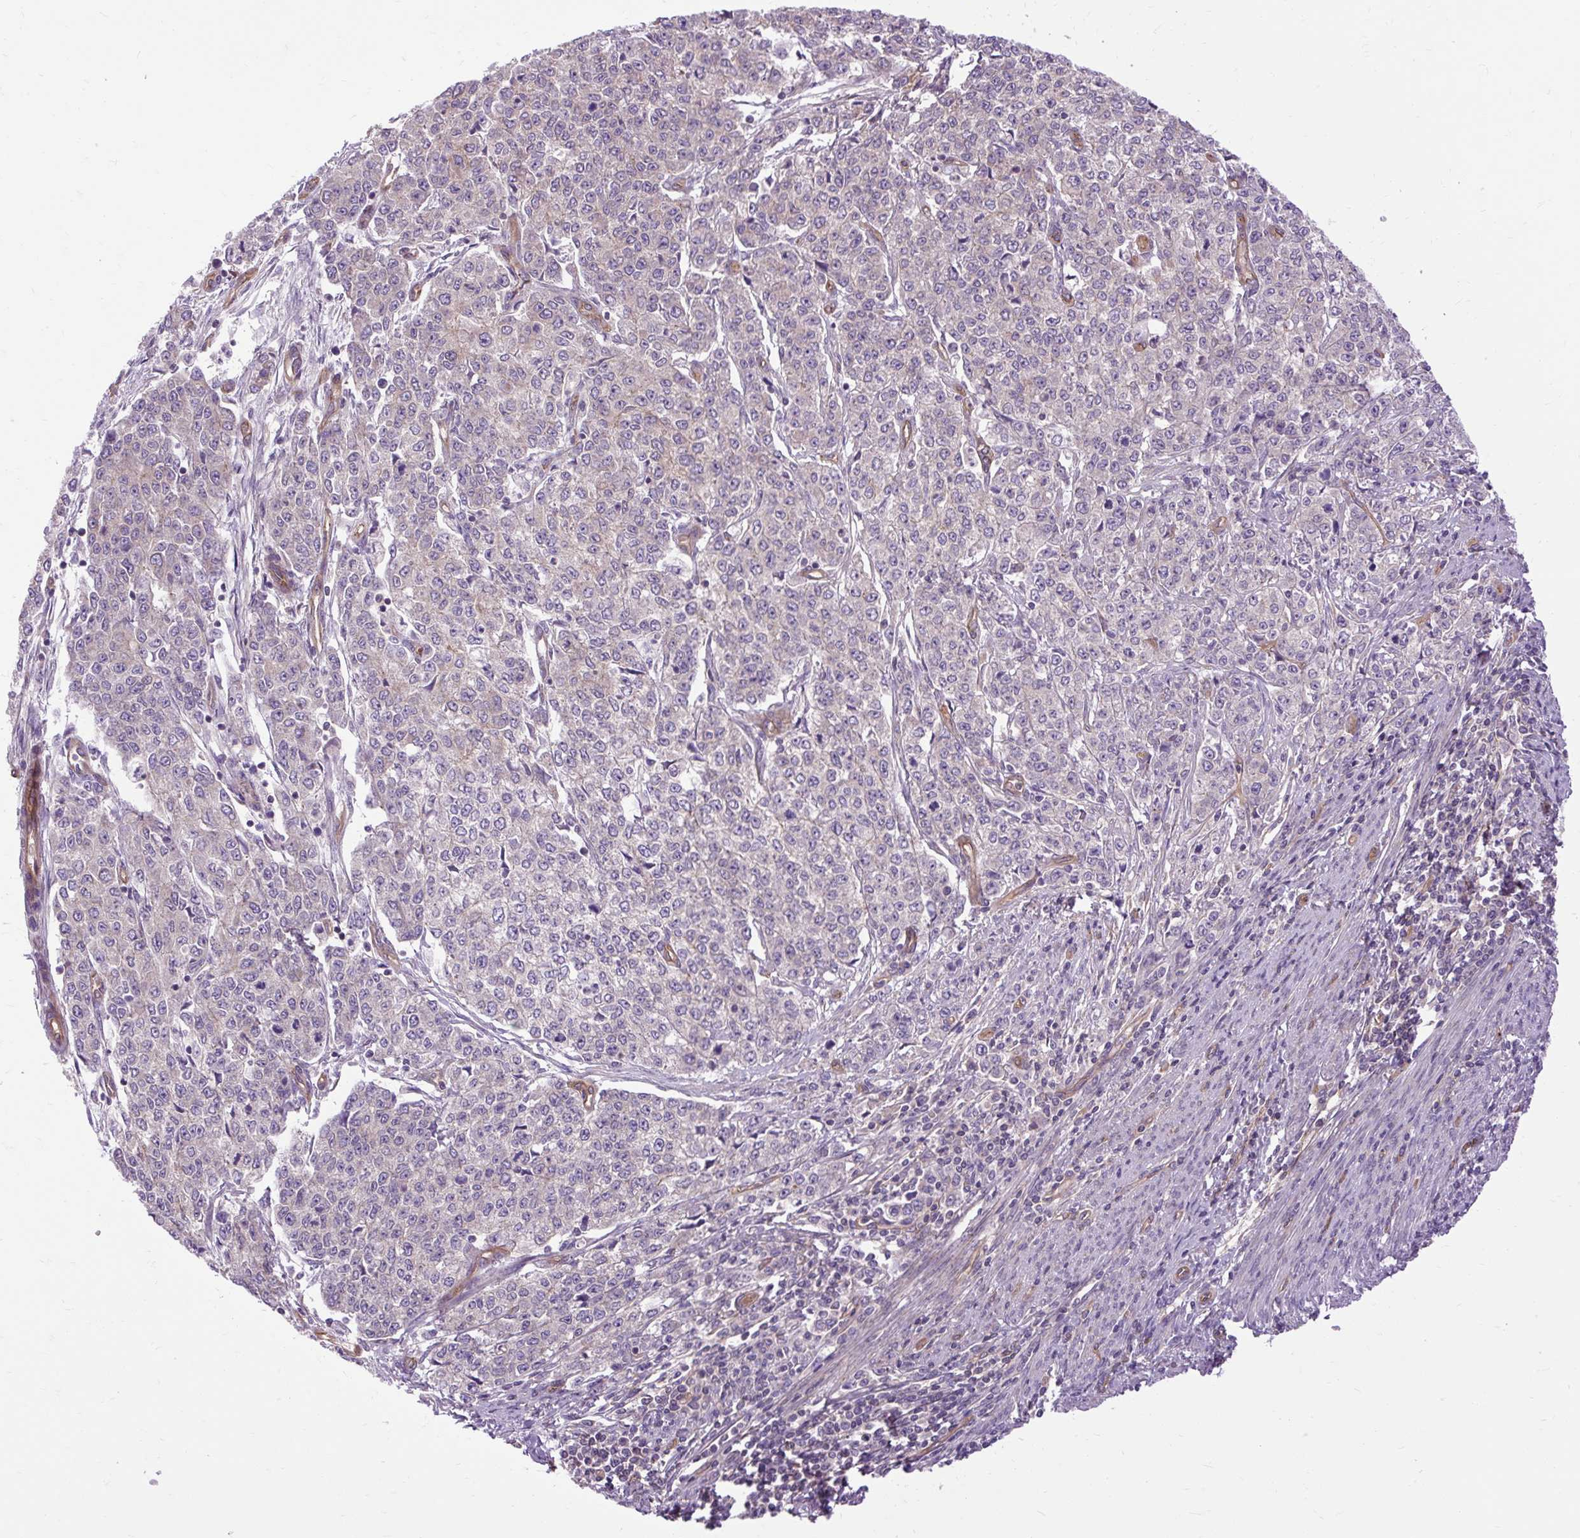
{"staining": {"intensity": "negative", "quantity": "none", "location": "none"}, "tissue": "endometrial cancer", "cell_type": "Tumor cells", "image_type": "cancer", "snomed": [{"axis": "morphology", "description": "Adenocarcinoma, NOS"}, {"axis": "topography", "description": "Endometrium"}], "caption": "Immunohistochemical staining of human adenocarcinoma (endometrial) exhibits no significant staining in tumor cells. (DAB immunohistochemistry (IHC), high magnification).", "gene": "CCDC93", "patient": {"sex": "female", "age": 50}}